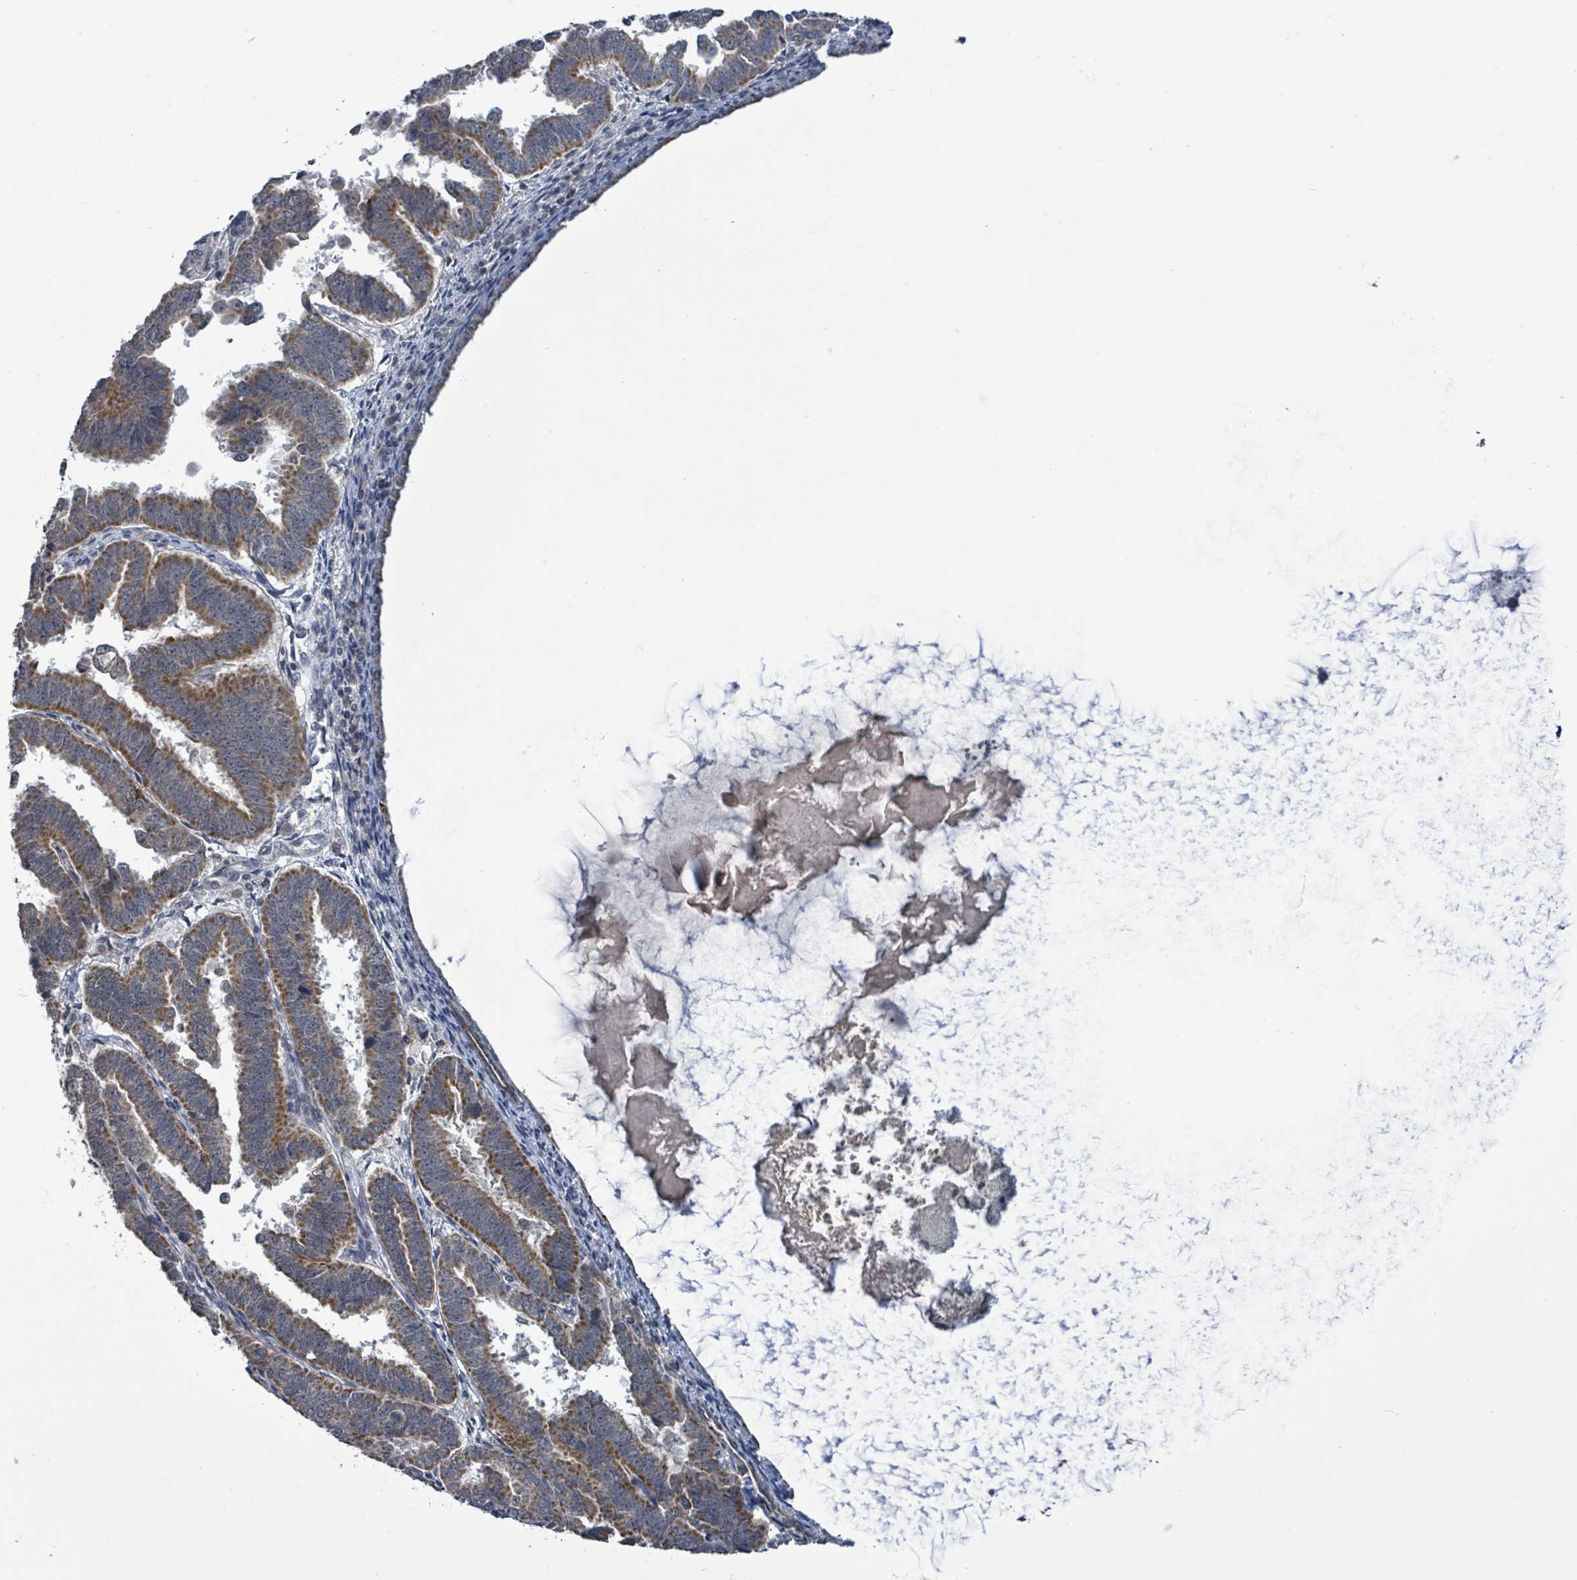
{"staining": {"intensity": "moderate", "quantity": "25%-75%", "location": "cytoplasmic/membranous"}, "tissue": "endometrial cancer", "cell_type": "Tumor cells", "image_type": "cancer", "snomed": [{"axis": "morphology", "description": "Adenocarcinoma, NOS"}, {"axis": "topography", "description": "Endometrium"}], "caption": "Endometrial cancer stained with a protein marker shows moderate staining in tumor cells.", "gene": "COQ10B", "patient": {"sex": "female", "age": 75}}